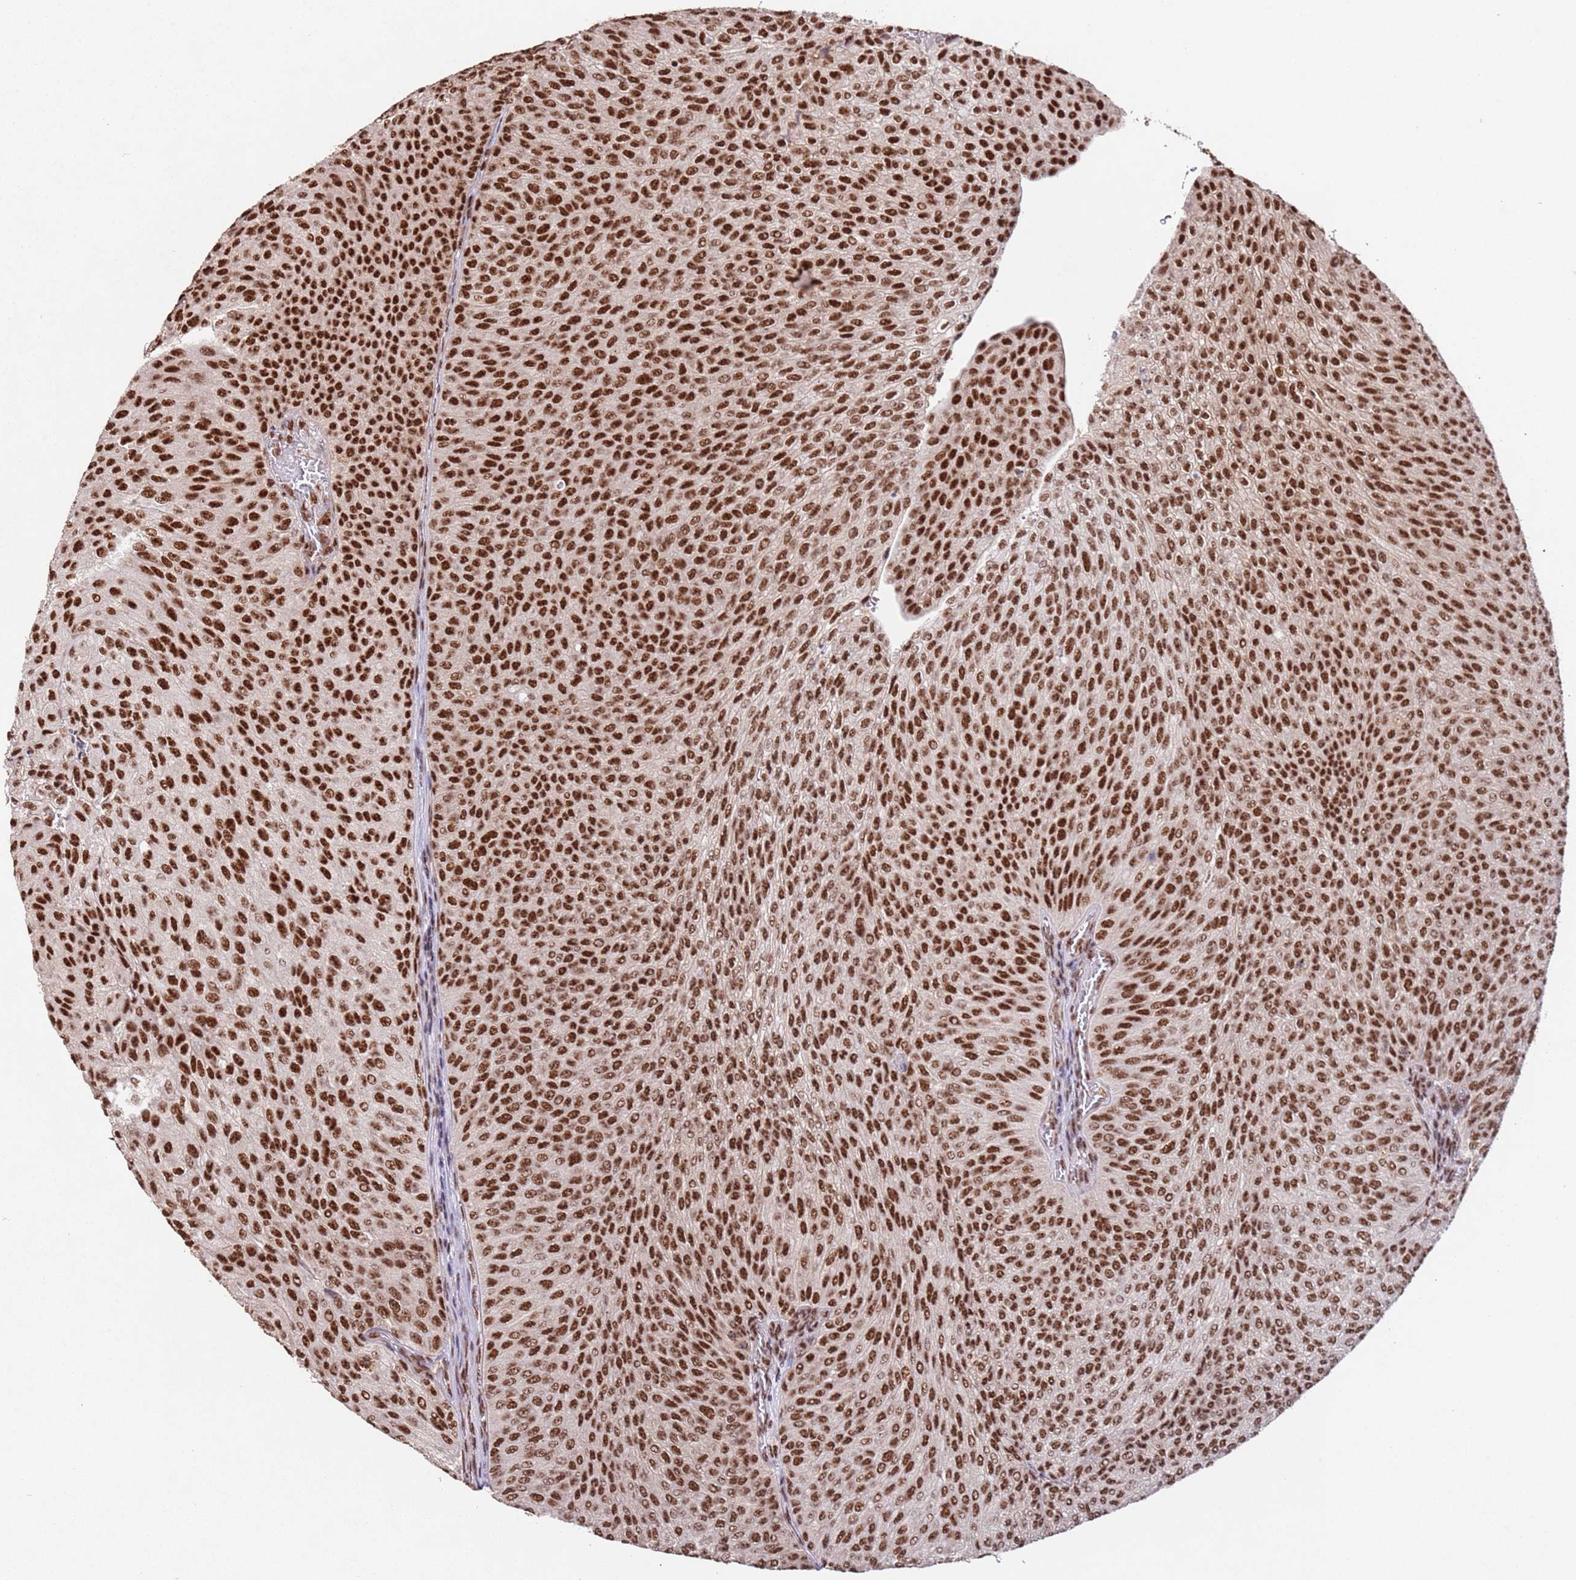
{"staining": {"intensity": "strong", "quantity": ">75%", "location": "nuclear"}, "tissue": "urothelial cancer", "cell_type": "Tumor cells", "image_type": "cancer", "snomed": [{"axis": "morphology", "description": "Urothelial carcinoma, High grade"}, {"axis": "topography", "description": "Urinary bladder"}], "caption": "Immunohistochemical staining of urothelial carcinoma (high-grade) shows high levels of strong nuclear protein expression in approximately >75% of tumor cells.", "gene": "ESF1", "patient": {"sex": "female", "age": 79}}